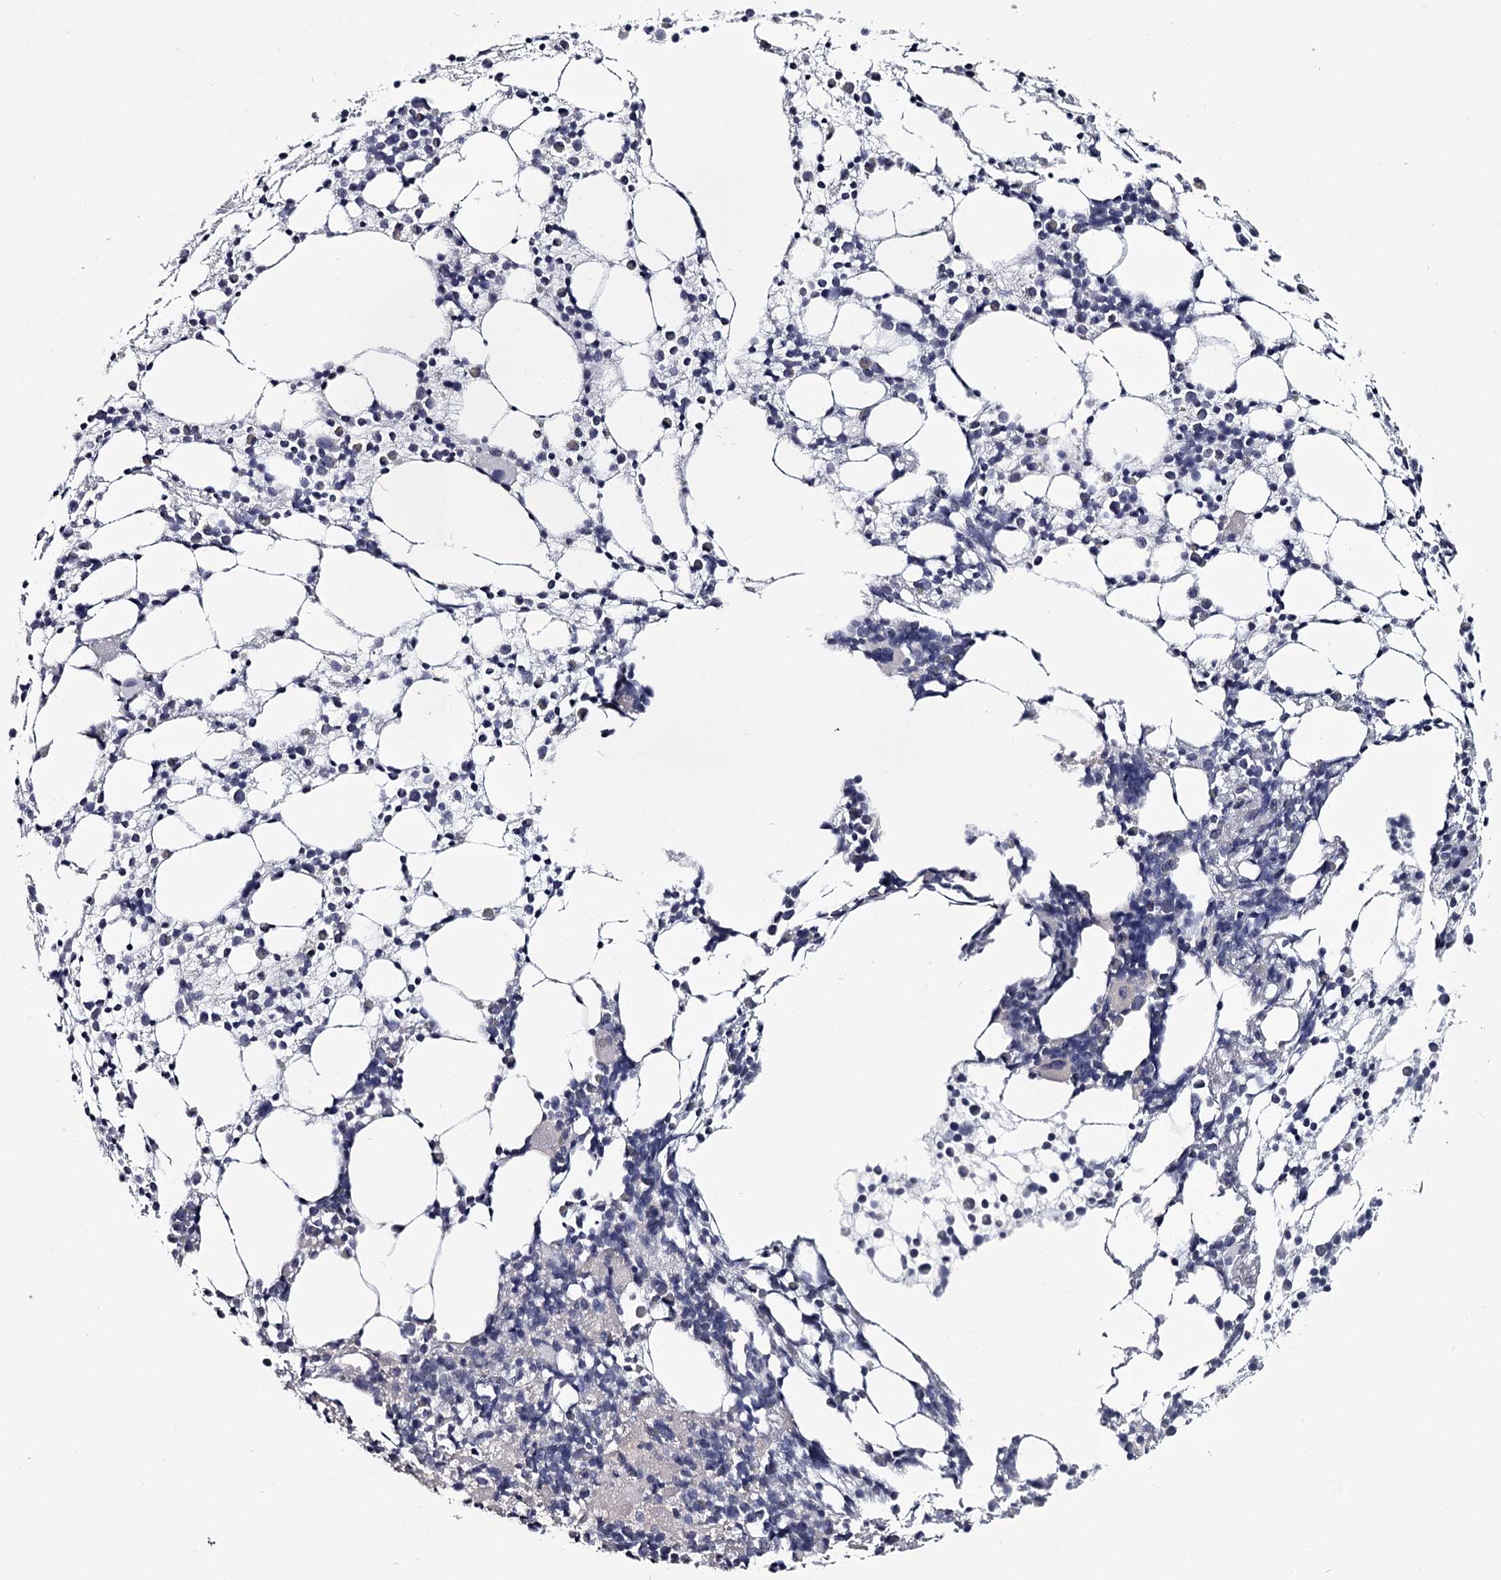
{"staining": {"intensity": "negative", "quantity": "none", "location": "none"}, "tissue": "bone marrow", "cell_type": "Hematopoietic cells", "image_type": "normal", "snomed": [{"axis": "morphology", "description": "Normal tissue, NOS"}, {"axis": "topography", "description": "Bone marrow"}], "caption": "Human bone marrow stained for a protein using IHC demonstrates no expression in hematopoietic cells.", "gene": "GSTO1", "patient": {"sex": "female", "age": 57}}